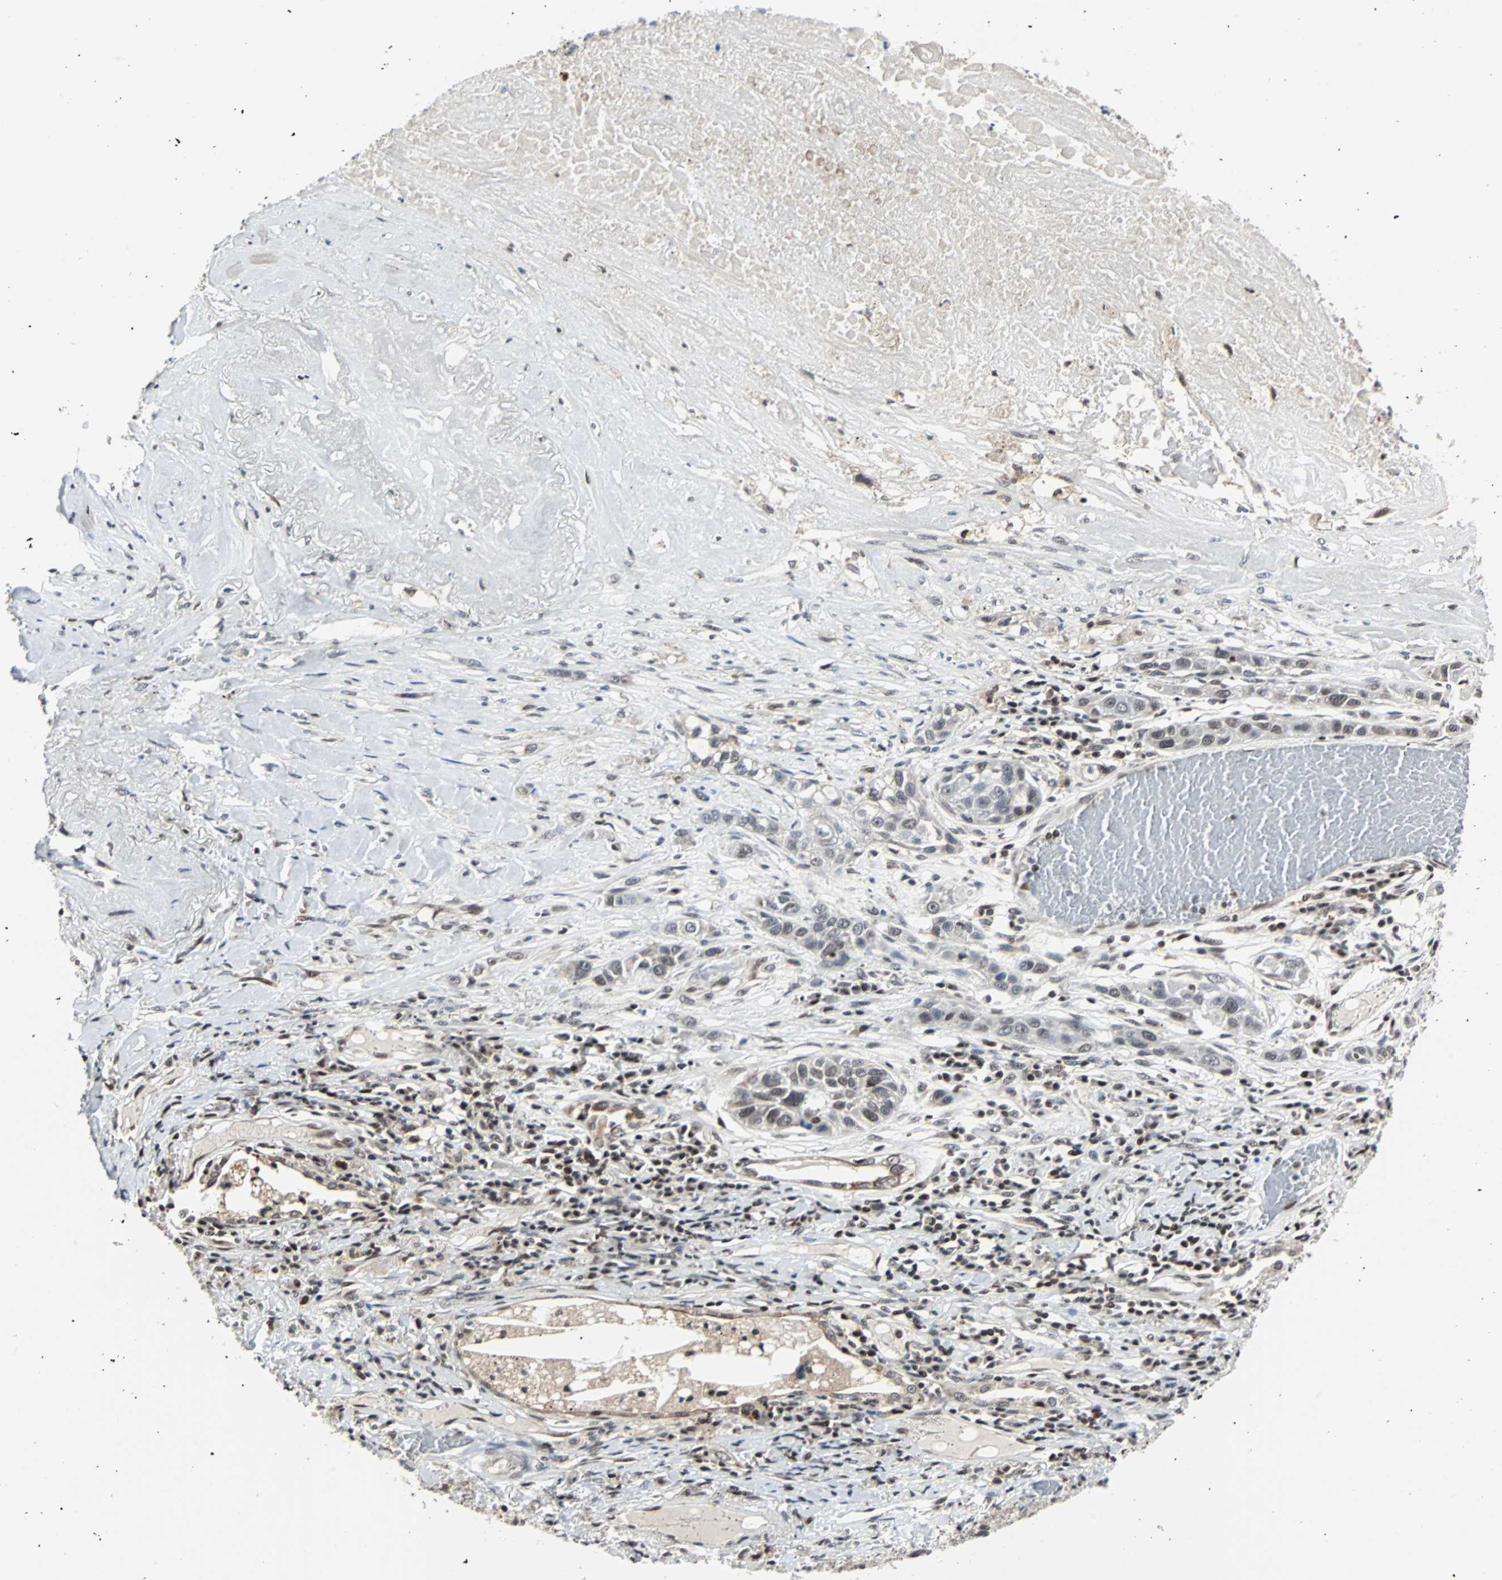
{"staining": {"intensity": "moderate", "quantity": "25%-75%", "location": "nuclear"}, "tissue": "lung cancer", "cell_type": "Tumor cells", "image_type": "cancer", "snomed": [{"axis": "morphology", "description": "Squamous cell carcinoma, NOS"}, {"axis": "topography", "description": "Lung"}], "caption": "This photomicrograph exhibits IHC staining of lung cancer, with medium moderate nuclear positivity in about 25%-75% of tumor cells.", "gene": "TERF2IP", "patient": {"sex": "male", "age": 71}}